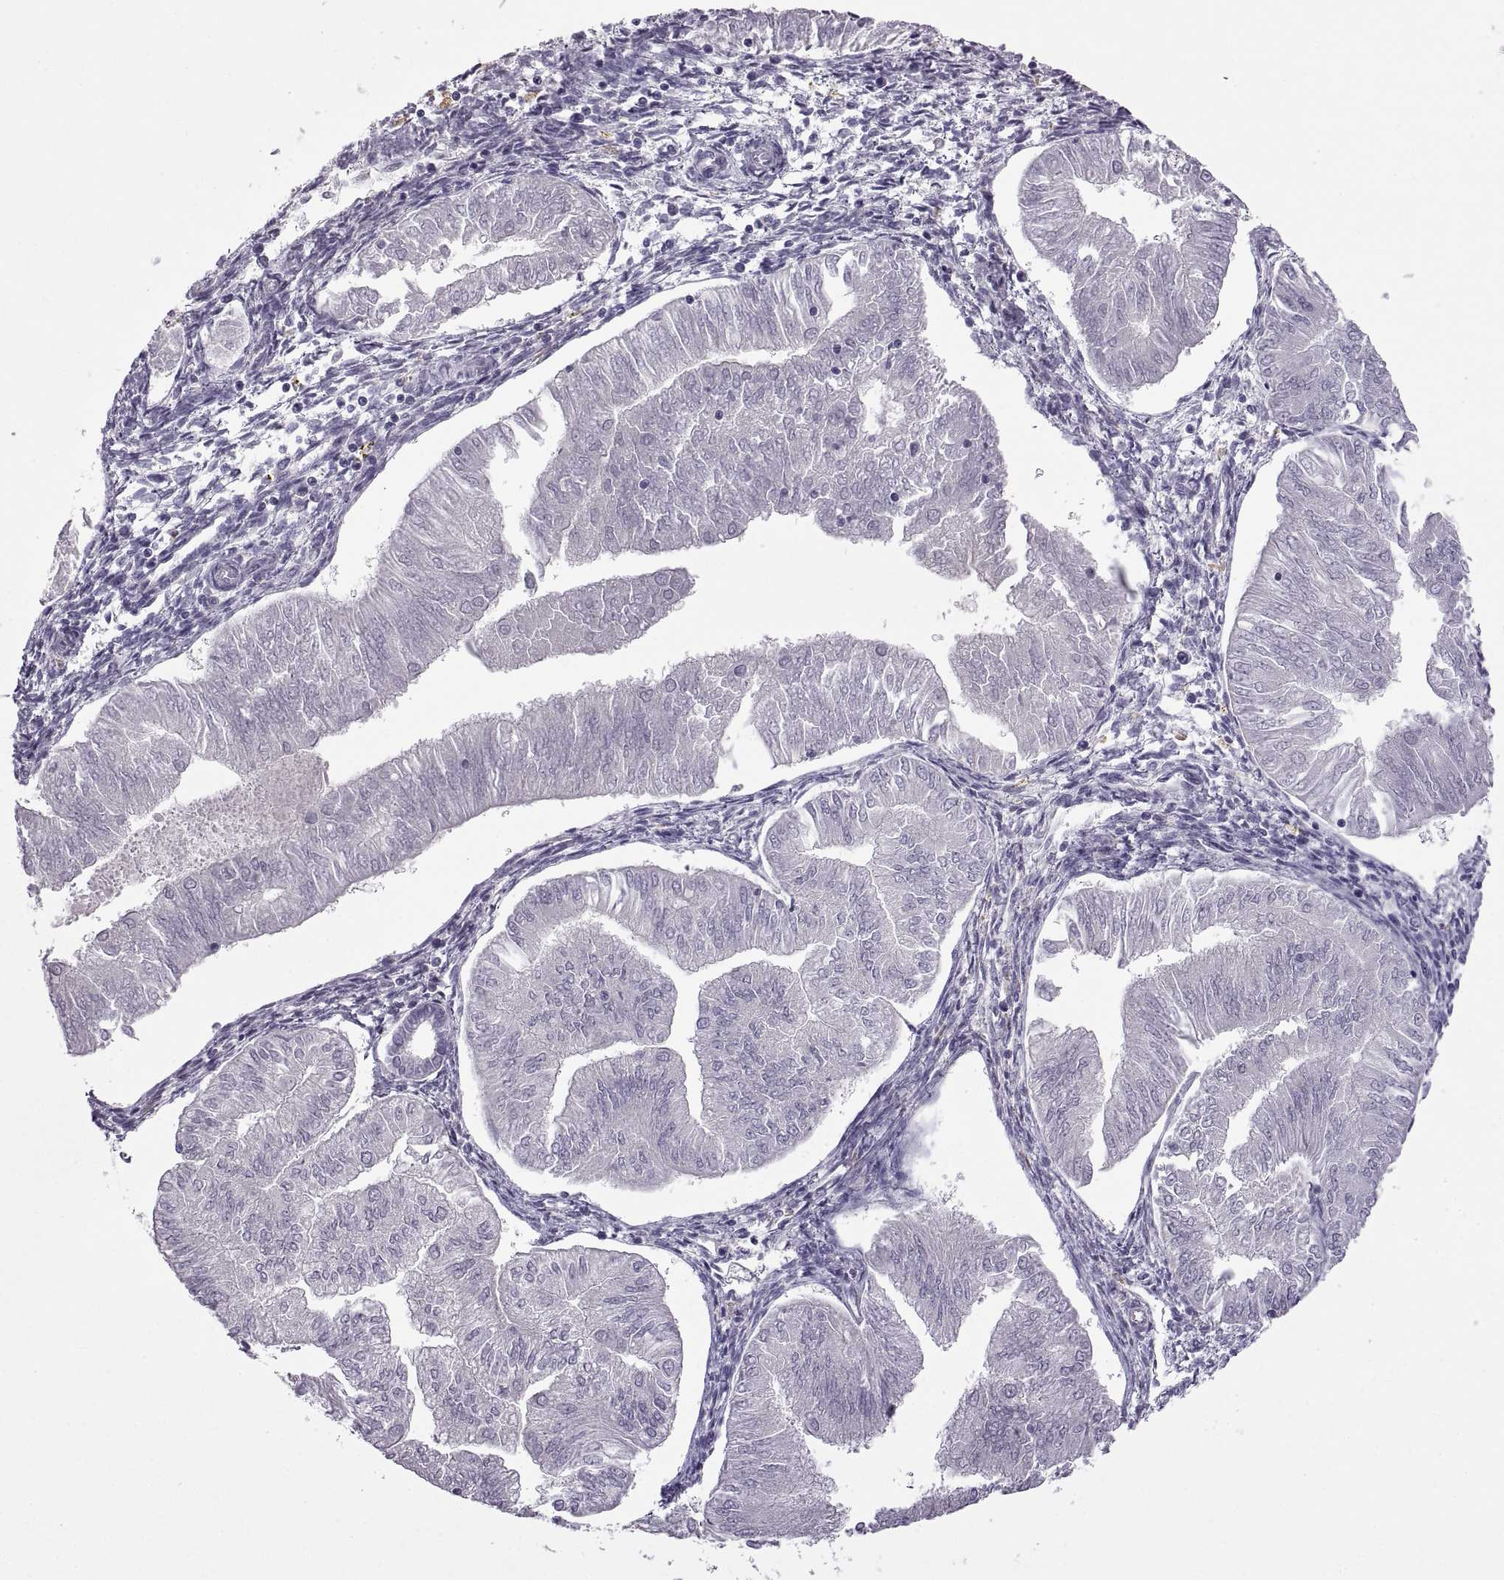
{"staining": {"intensity": "negative", "quantity": "none", "location": "none"}, "tissue": "endometrial cancer", "cell_type": "Tumor cells", "image_type": "cancer", "snomed": [{"axis": "morphology", "description": "Adenocarcinoma, NOS"}, {"axis": "topography", "description": "Endometrium"}], "caption": "IHC photomicrograph of human adenocarcinoma (endometrial) stained for a protein (brown), which reveals no expression in tumor cells.", "gene": "MEIOC", "patient": {"sex": "female", "age": 53}}